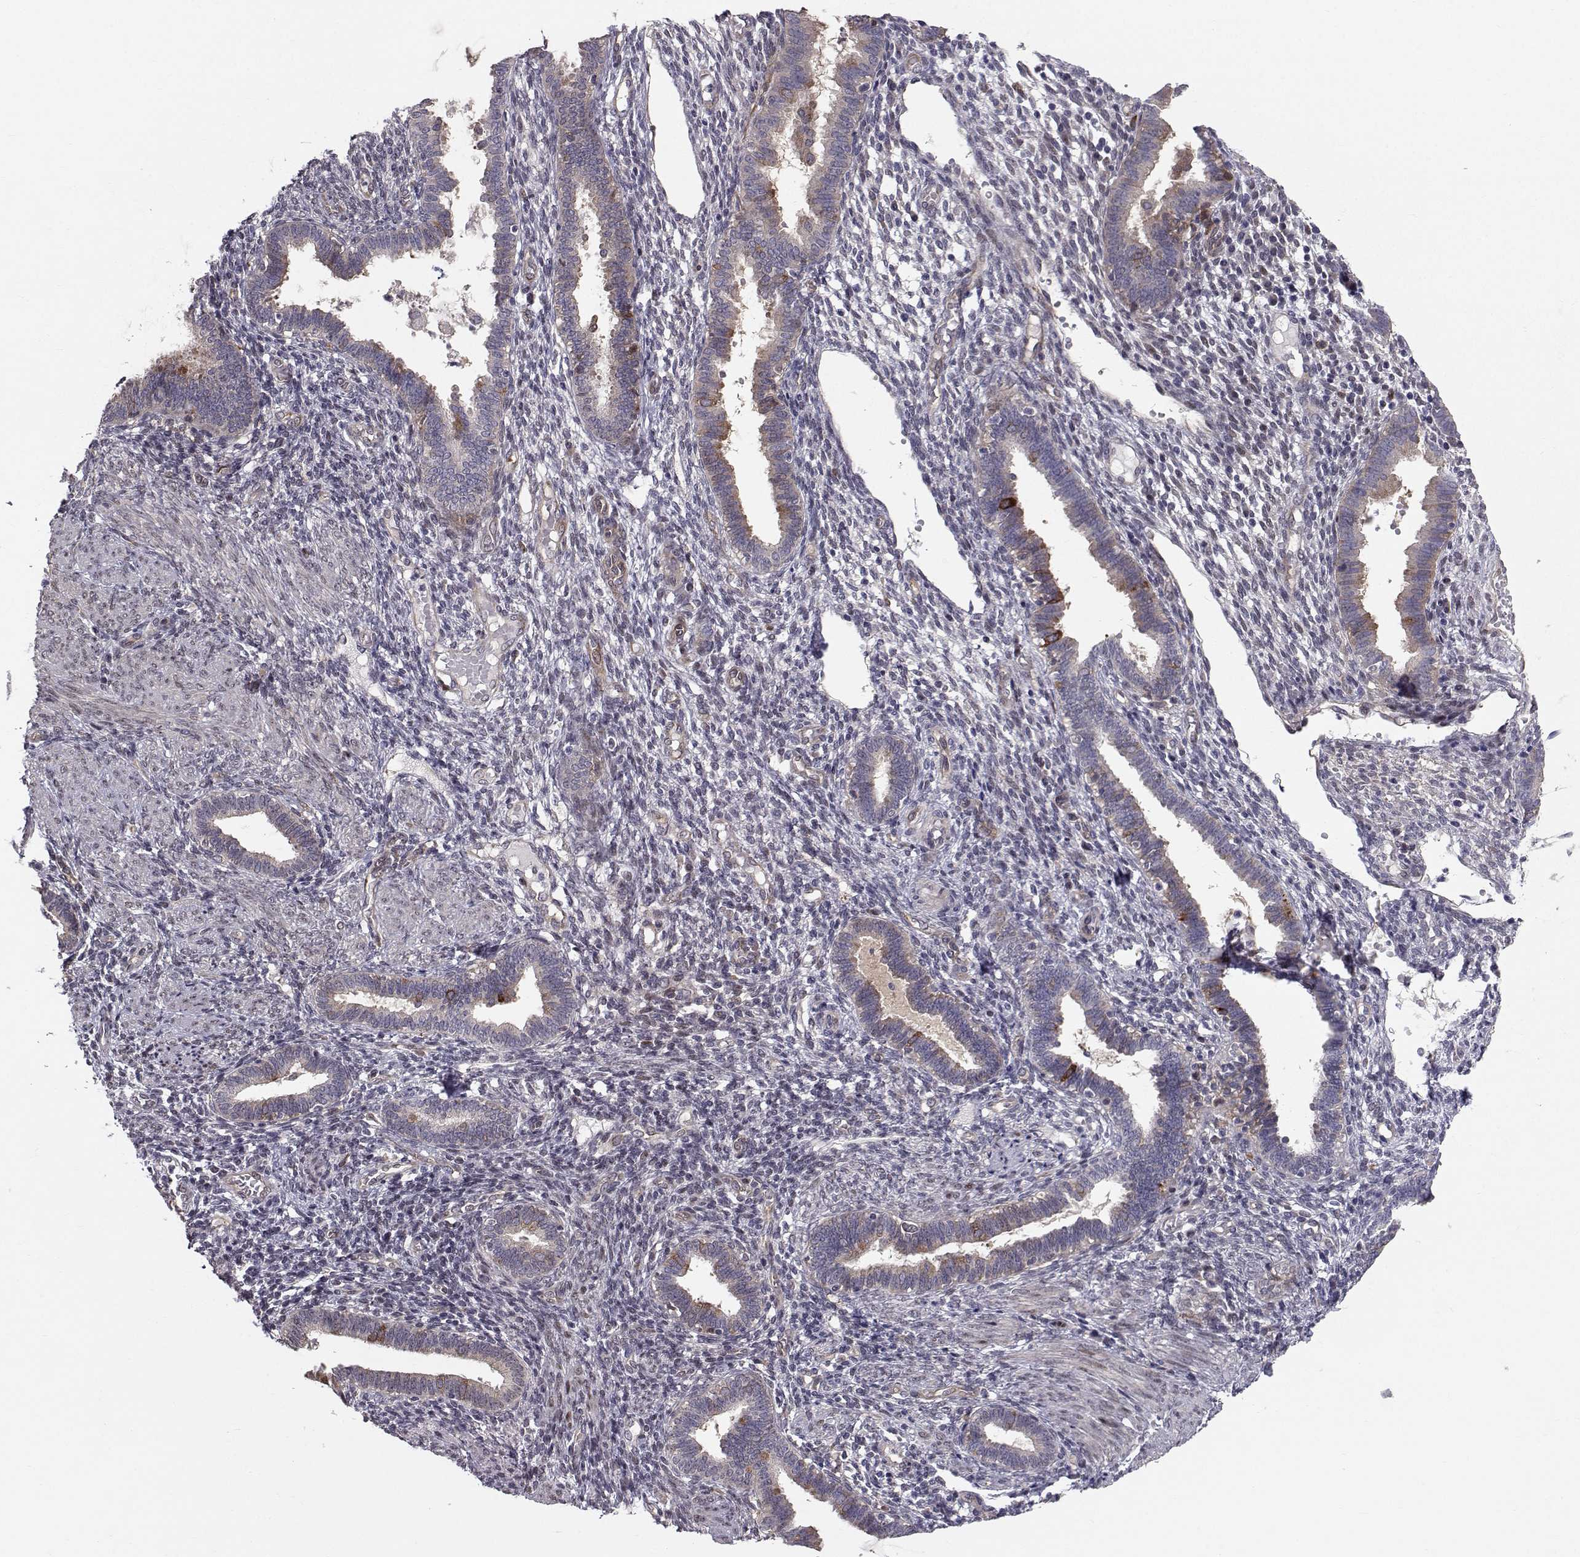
{"staining": {"intensity": "negative", "quantity": "none", "location": "none"}, "tissue": "endometrium", "cell_type": "Cells in endometrial stroma", "image_type": "normal", "snomed": [{"axis": "morphology", "description": "Normal tissue, NOS"}, {"axis": "topography", "description": "Endometrium"}], "caption": "Human endometrium stained for a protein using immunohistochemistry displays no expression in cells in endometrial stroma.", "gene": "HSP90AB1", "patient": {"sex": "female", "age": 42}}